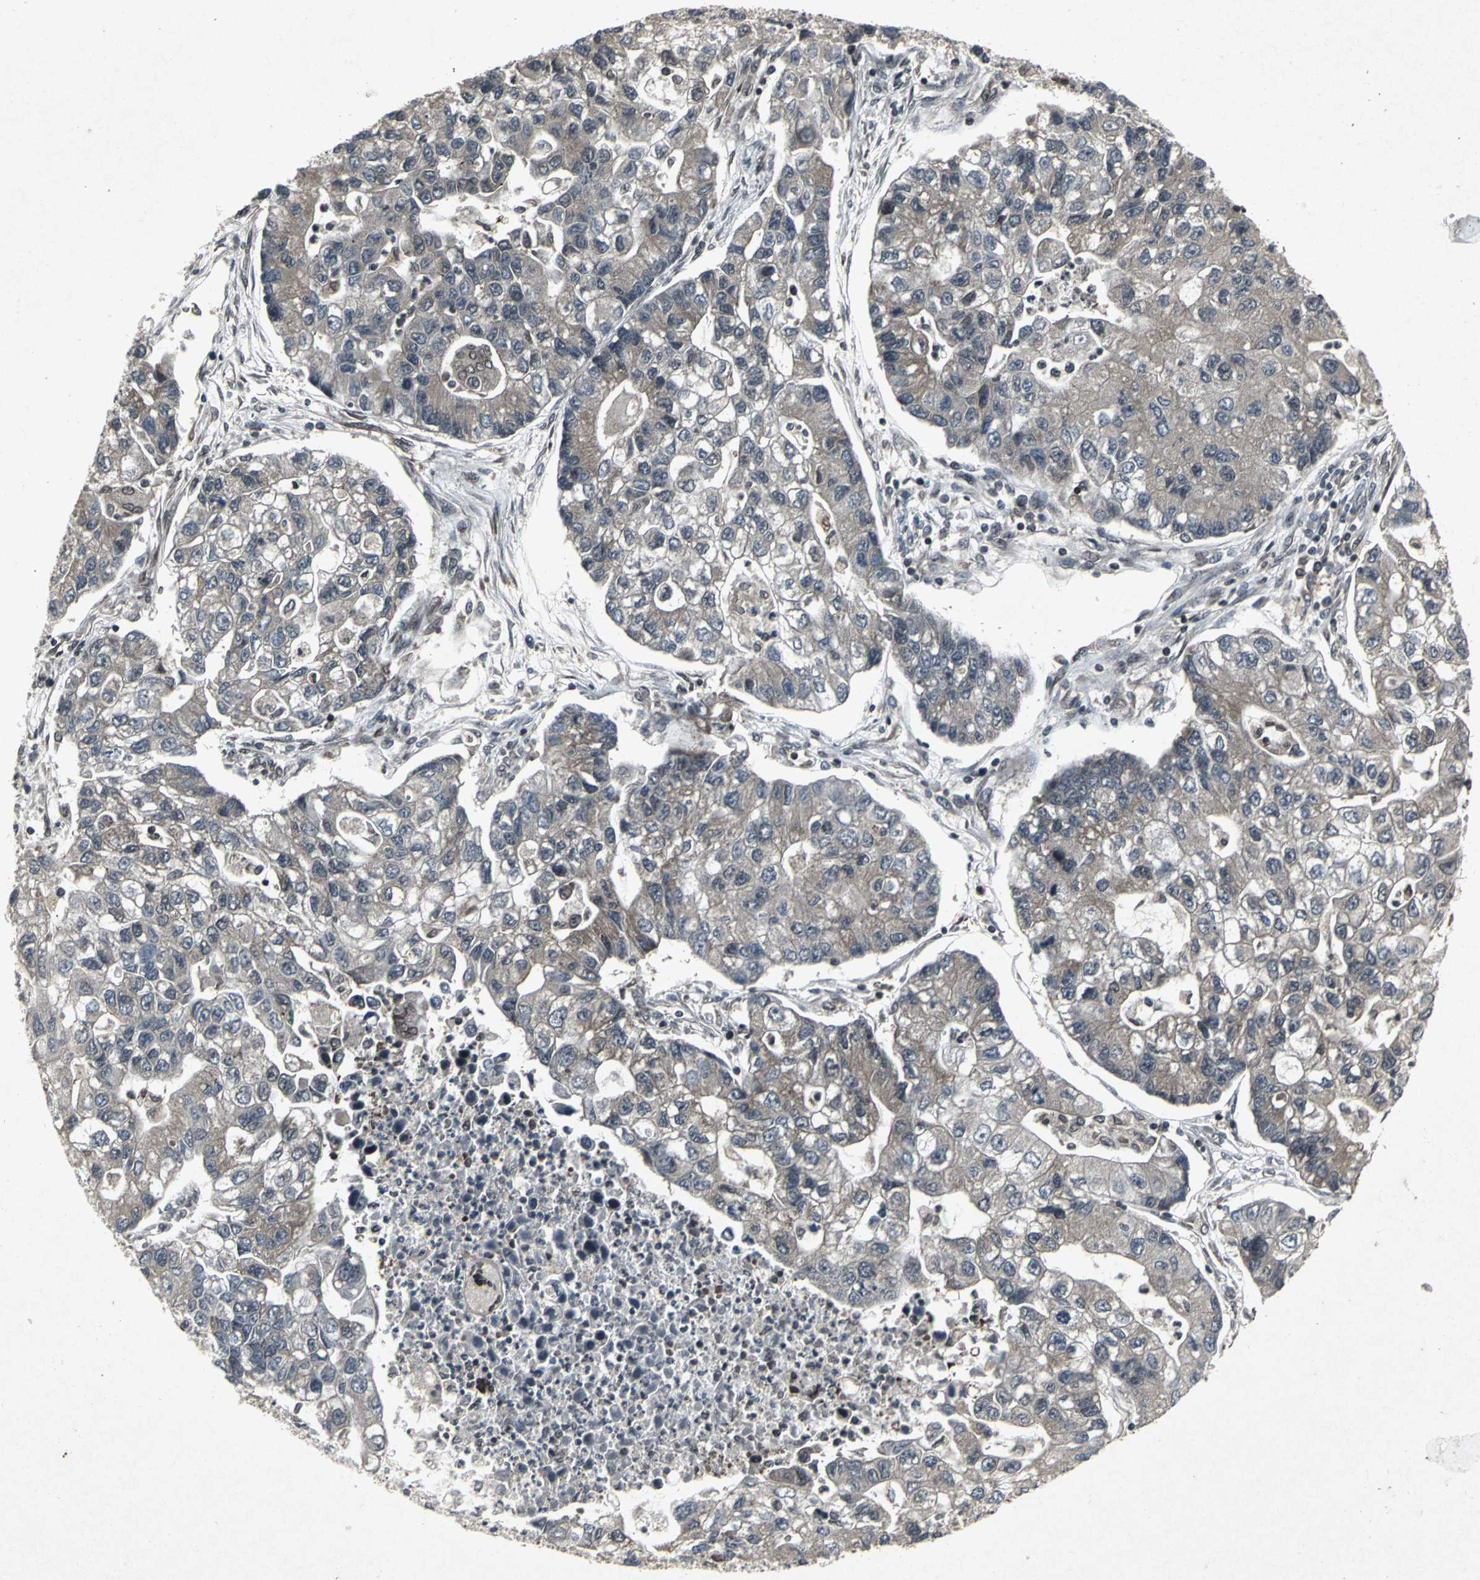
{"staining": {"intensity": "weak", "quantity": "25%-75%", "location": "cytoplasmic/membranous"}, "tissue": "lung cancer", "cell_type": "Tumor cells", "image_type": "cancer", "snomed": [{"axis": "morphology", "description": "Adenocarcinoma, NOS"}, {"axis": "topography", "description": "Lung"}], "caption": "A photomicrograph of lung cancer (adenocarcinoma) stained for a protein shows weak cytoplasmic/membranous brown staining in tumor cells.", "gene": "SH2B3", "patient": {"sex": "female", "age": 51}}